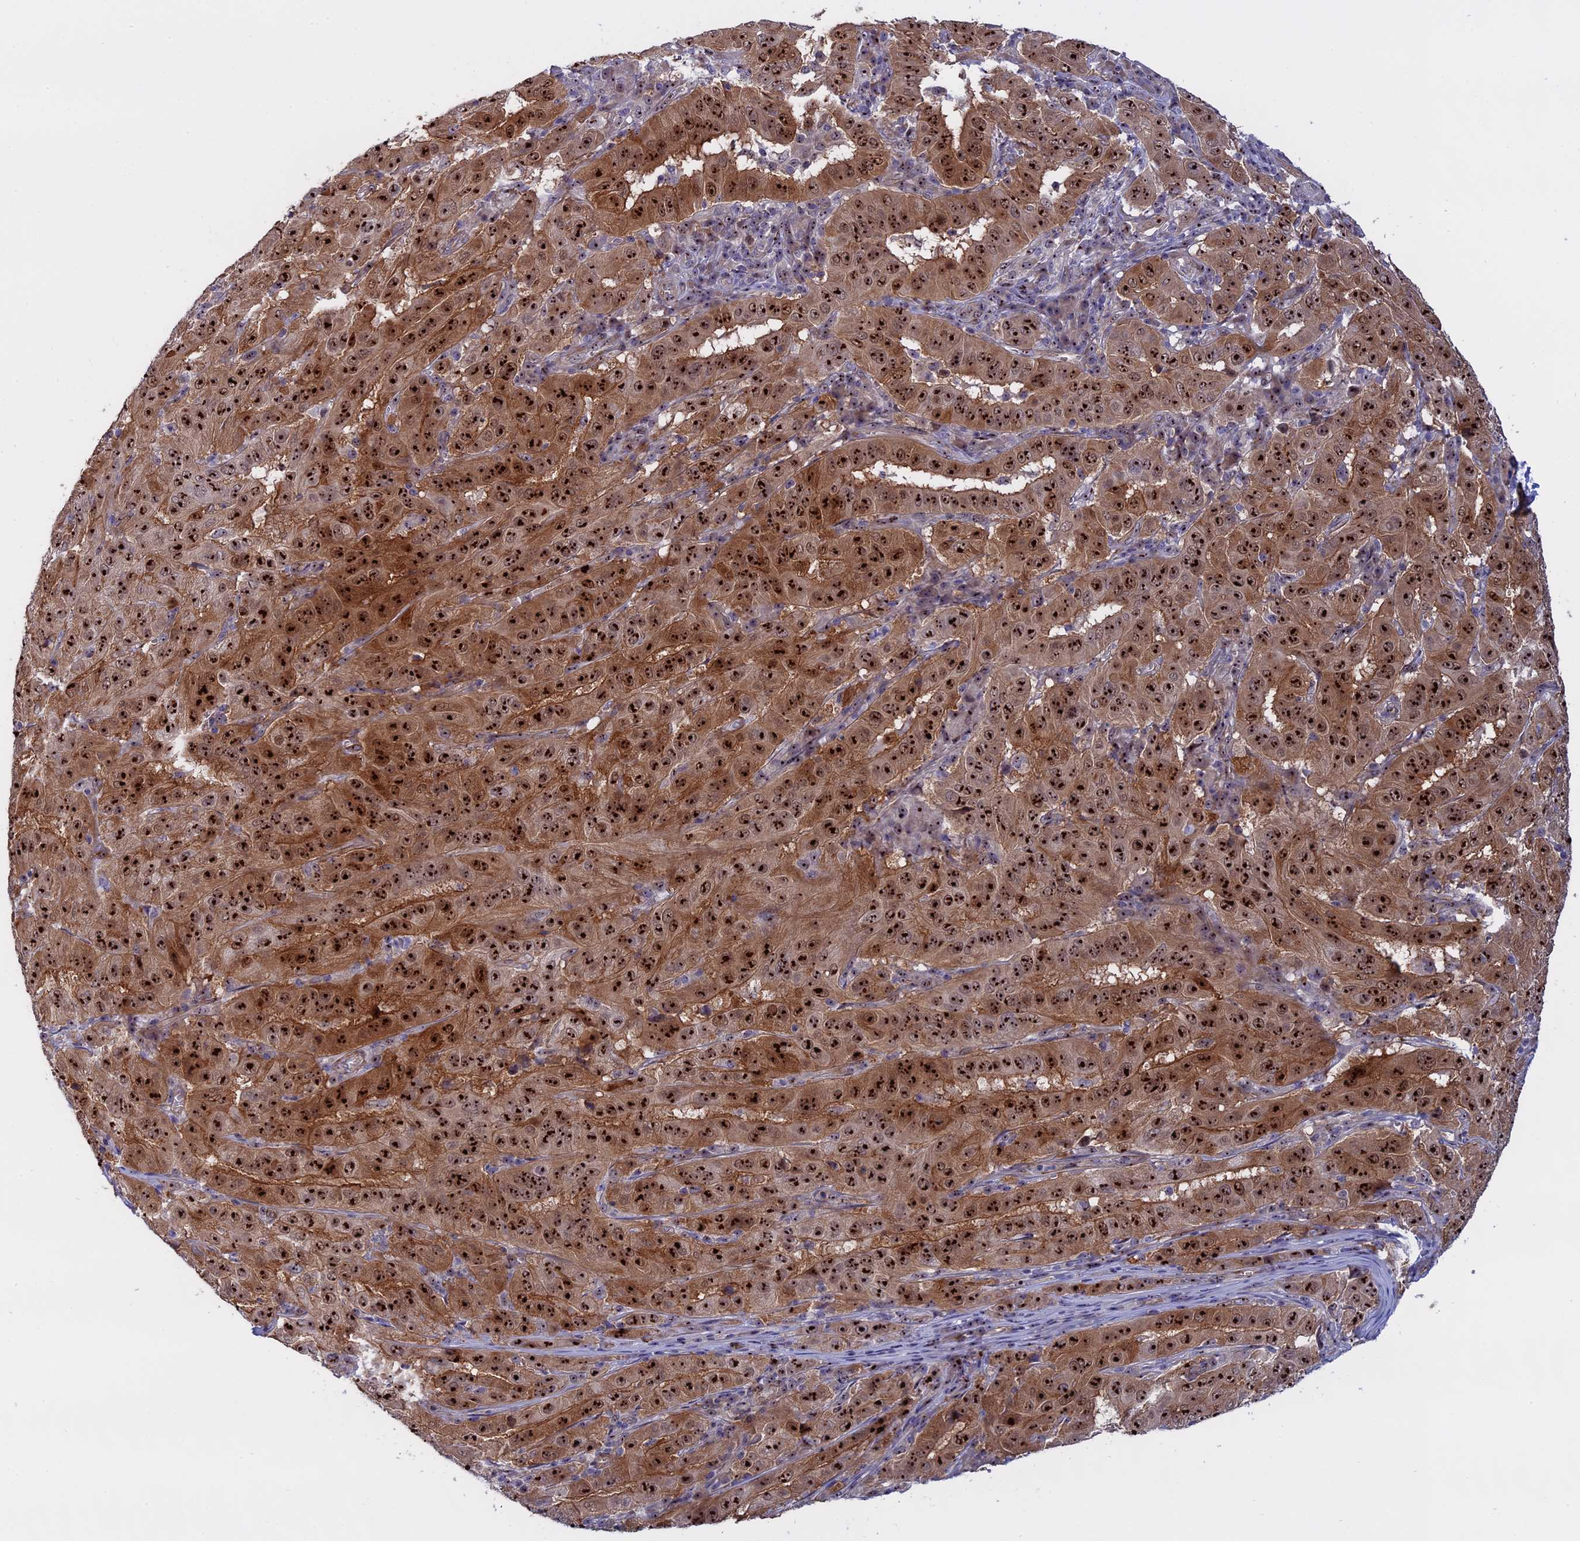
{"staining": {"intensity": "strong", "quantity": ">75%", "location": "cytoplasmic/membranous,nuclear"}, "tissue": "pancreatic cancer", "cell_type": "Tumor cells", "image_type": "cancer", "snomed": [{"axis": "morphology", "description": "Adenocarcinoma, NOS"}, {"axis": "topography", "description": "Pancreas"}], "caption": "Immunohistochemical staining of human adenocarcinoma (pancreatic) demonstrates high levels of strong cytoplasmic/membranous and nuclear staining in about >75% of tumor cells. Immunohistochemistry stains the protein of interest in brown and the nuclei are stained blue.", "gene": "DBNDD1", "patient": {"sex": "male", "age": 63}}